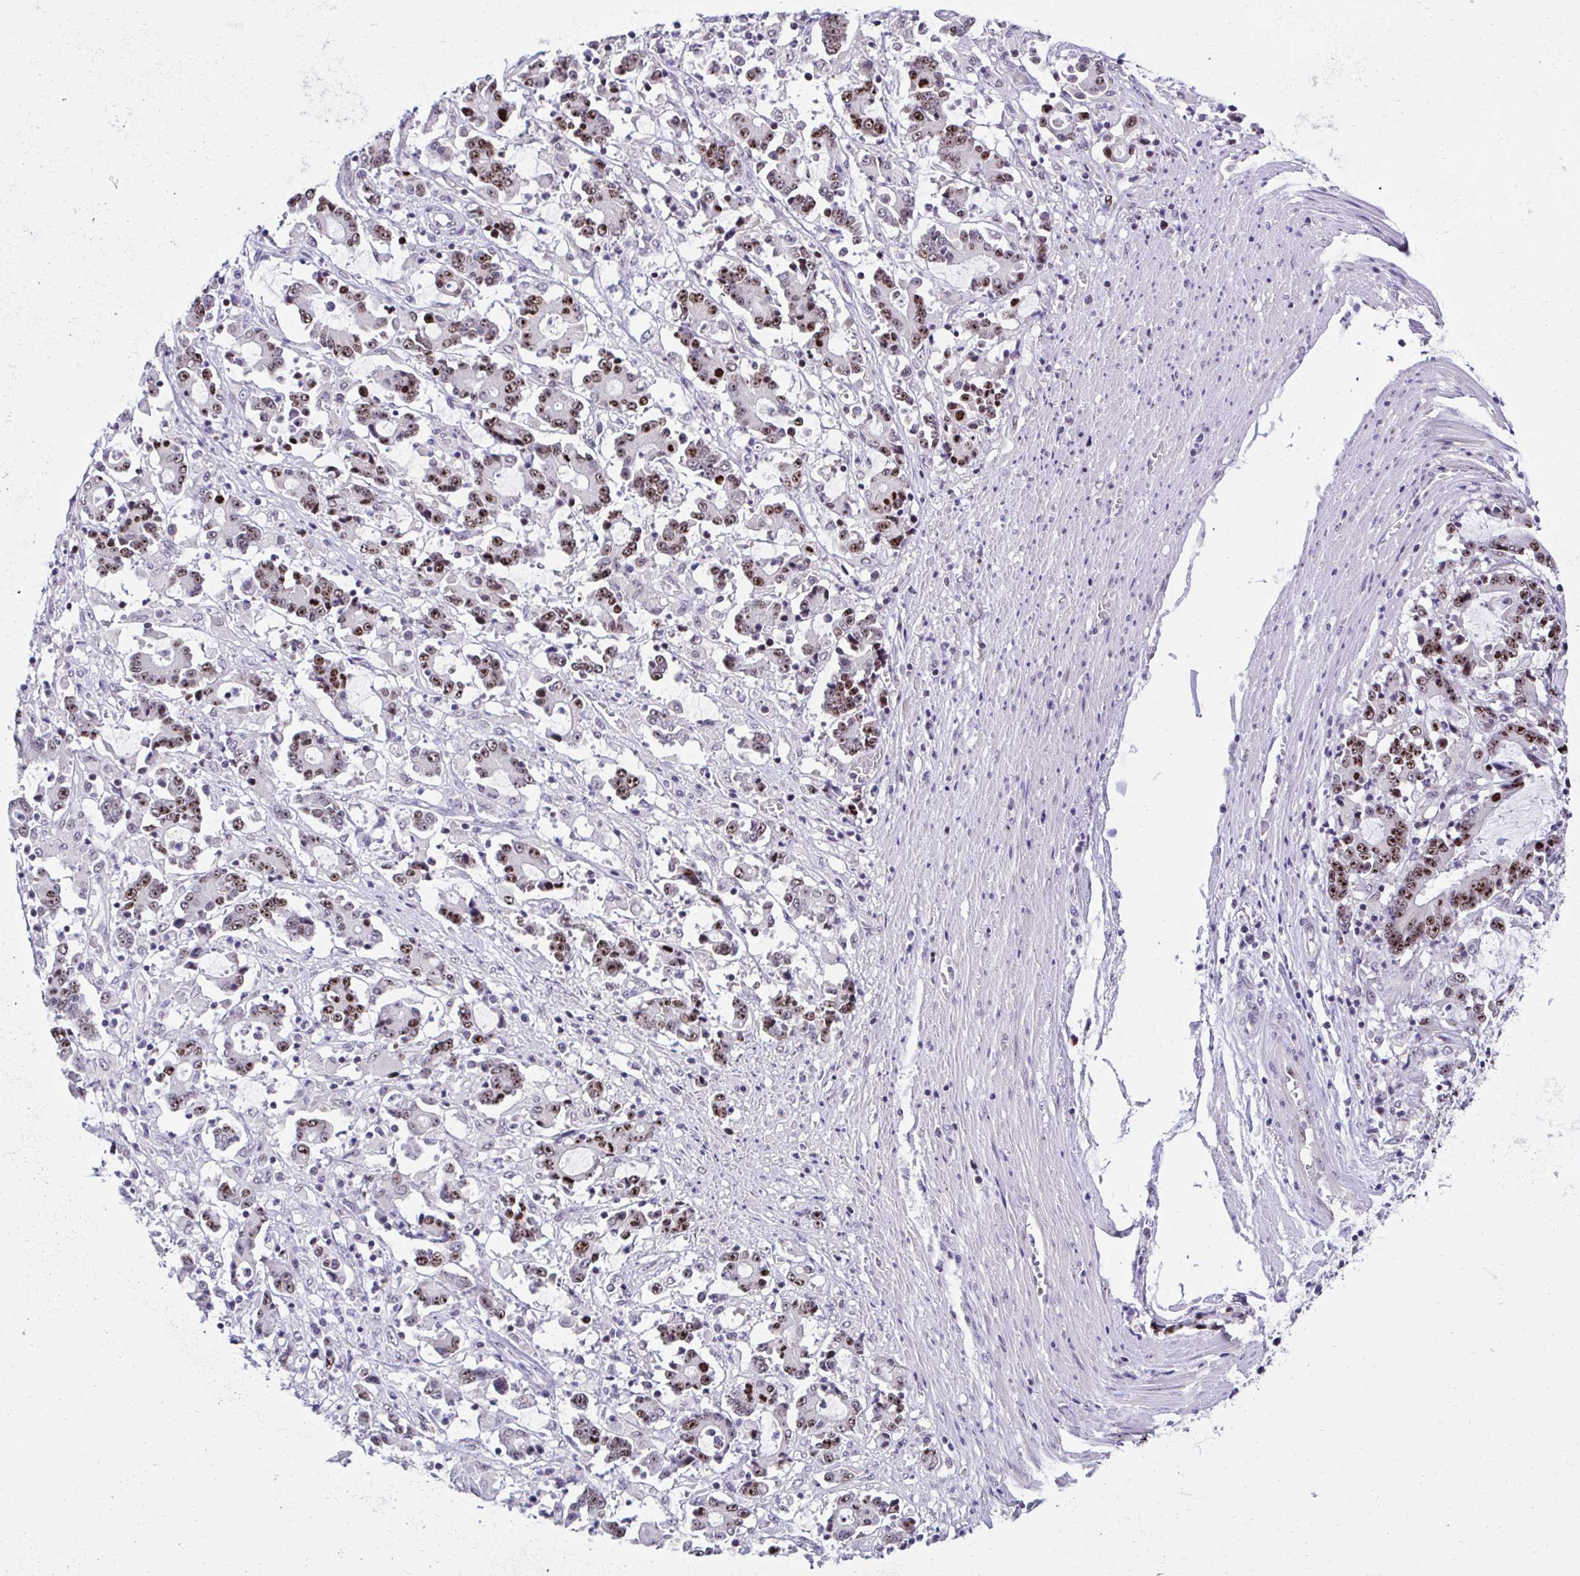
{"staining": {"intensity": "strong", "quantity": "25%-75%", "location": "nuclear"}, "tissue": "stomach cancer", "cell_type": "Tumor cells", "image_type": "cancer", "snomed": [{"axis": "morphology", "description": "Adenocarcinoma, NOS"}, {"axis": "topography", "description": "Stomach, upper"}], "caption": "Human stomach cancer (adenocarcinoma) stained for a protein (brown) demonstrates strong nuclear positive positivity in about 25%-75% of tumor cells.", "gene": "CEP72", "patient": {"sex": "male", "age": 68}}